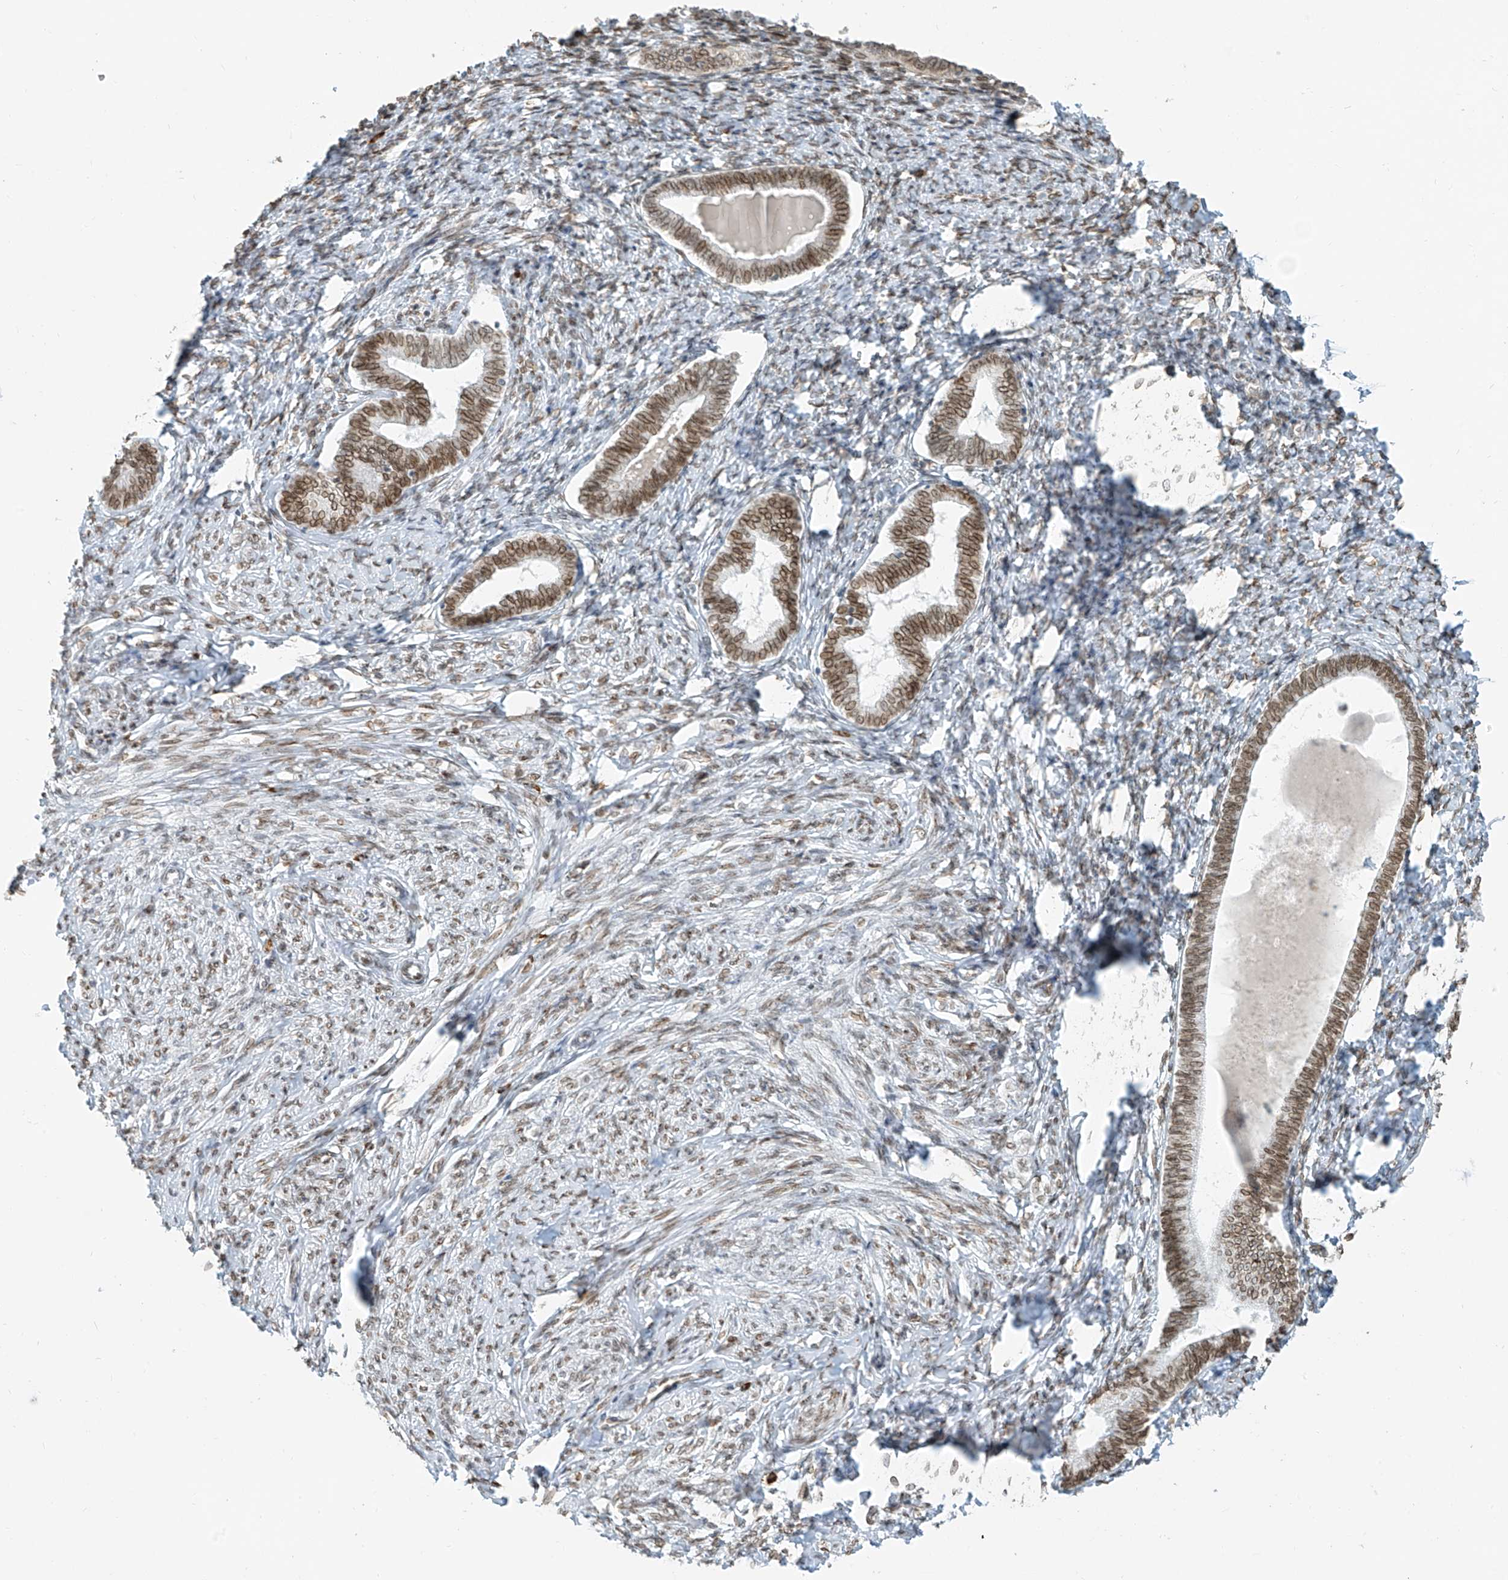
{"staining": {"intensity": "moderate", "quantity": "25%-75%", "location": "nuclear"}, "tissue": "endometrium", "cell_type": "Cells in endometrial stroma", "image_type": "normal", "snomed": [{"axis": "morphology", "description": "Normal tissue, NOS"}, {"axis": "topography", "description": "Endometrium"}], "caption": "Protein staining displays moderate nuclear expression in about 25%-75% of cells in endometrial stroma in unremarkable endometrium.", "gene": "SAMD15", "patient": {"sex": "female", "age": 72}}